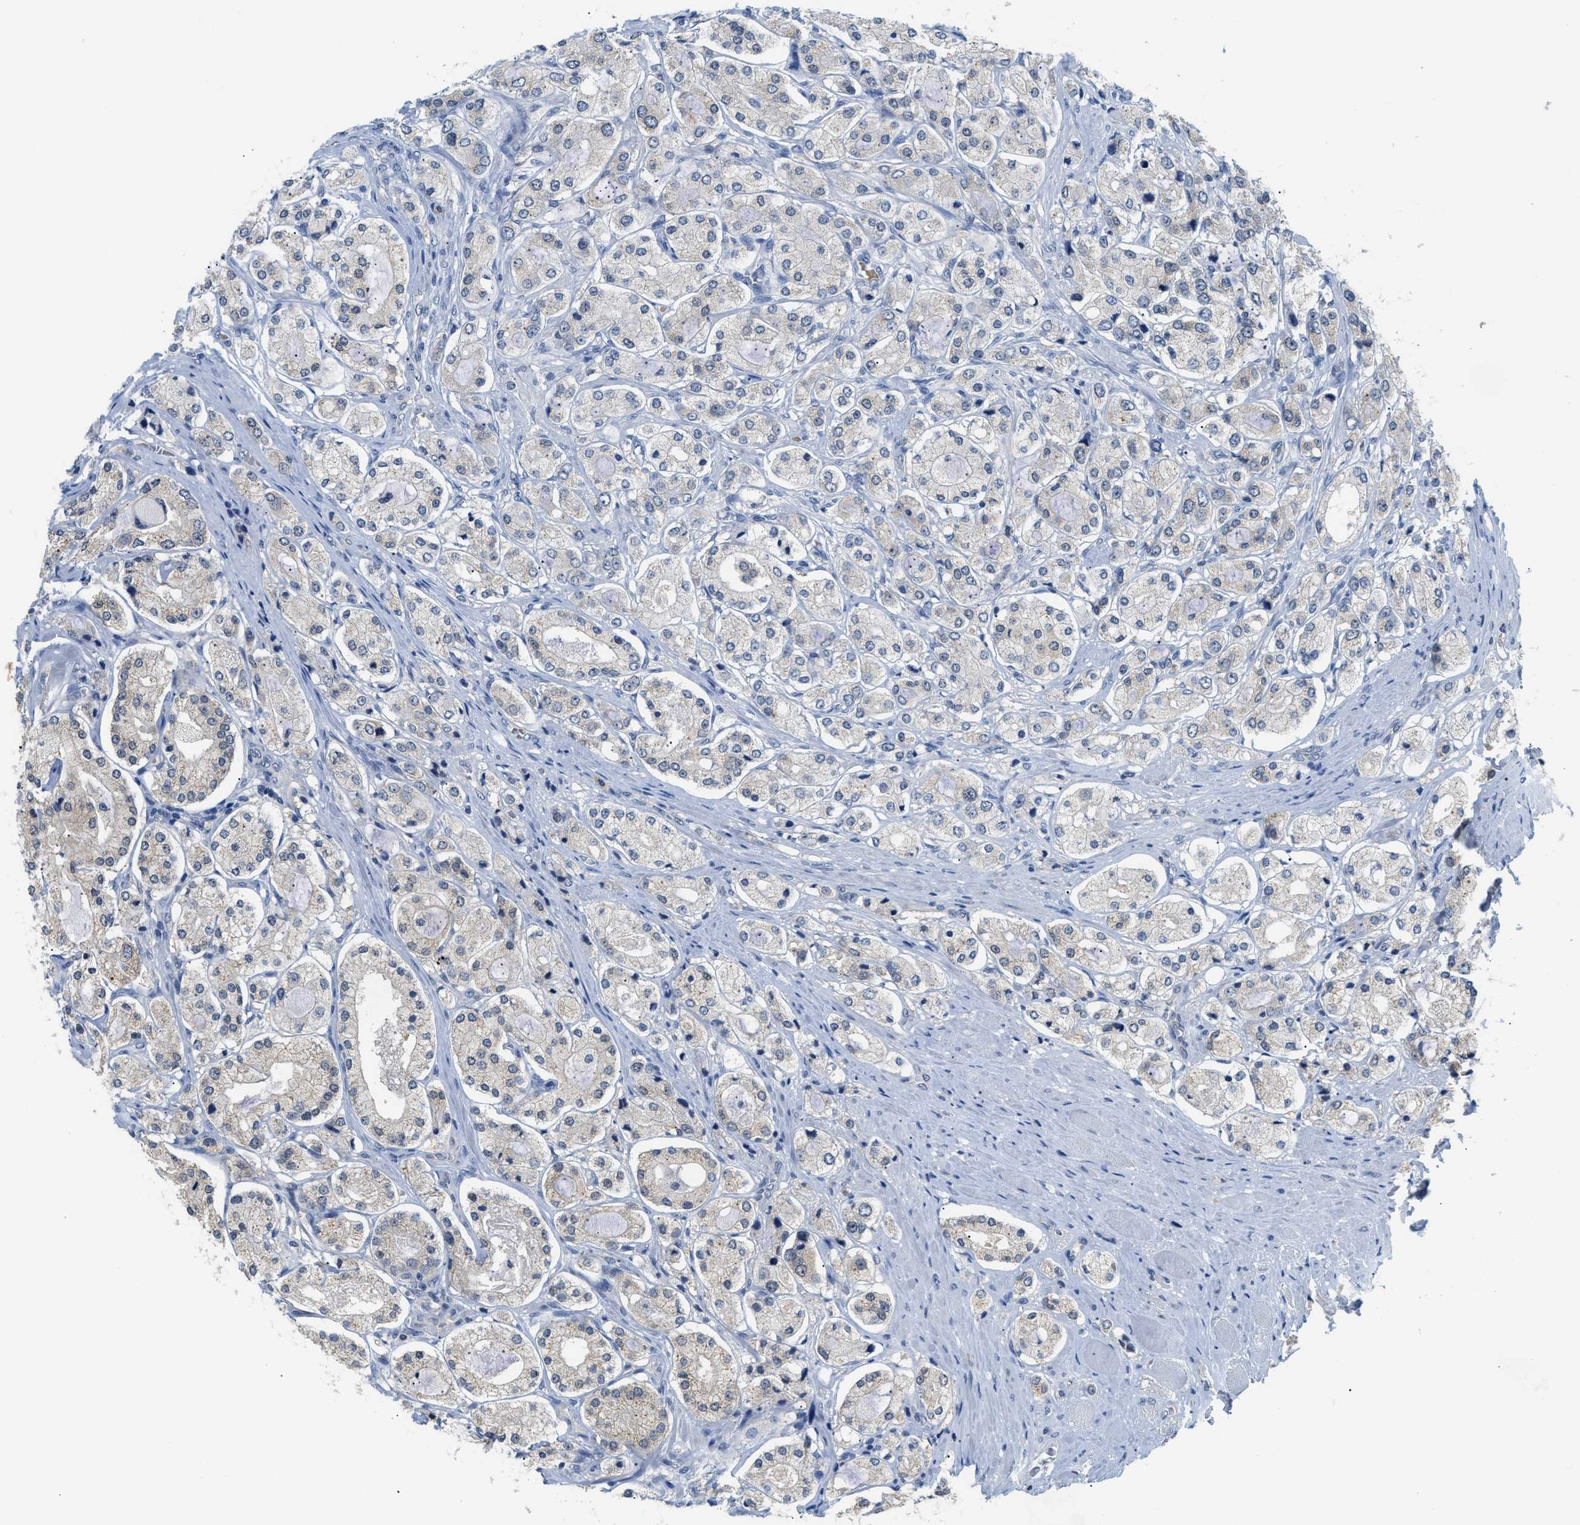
{"staining": {"intensity": "negative", "quantity": "none", "location": "none"}, "tissue": "prostate cancer", "cell_type": "Tumor cells", "image_type": "cancer", "snomed": [{"axis": "morphology", "description": "Adenocarcinoma, High grade"}, {"axis": "topography", "description": "Prostate"}], "caption": "Human prostate cancer stained for a protein using immunohistochemistry reveals no expression in tumor cells.", "gene": "PSAT1", "patient": {"sex": "male", "age": 65}}